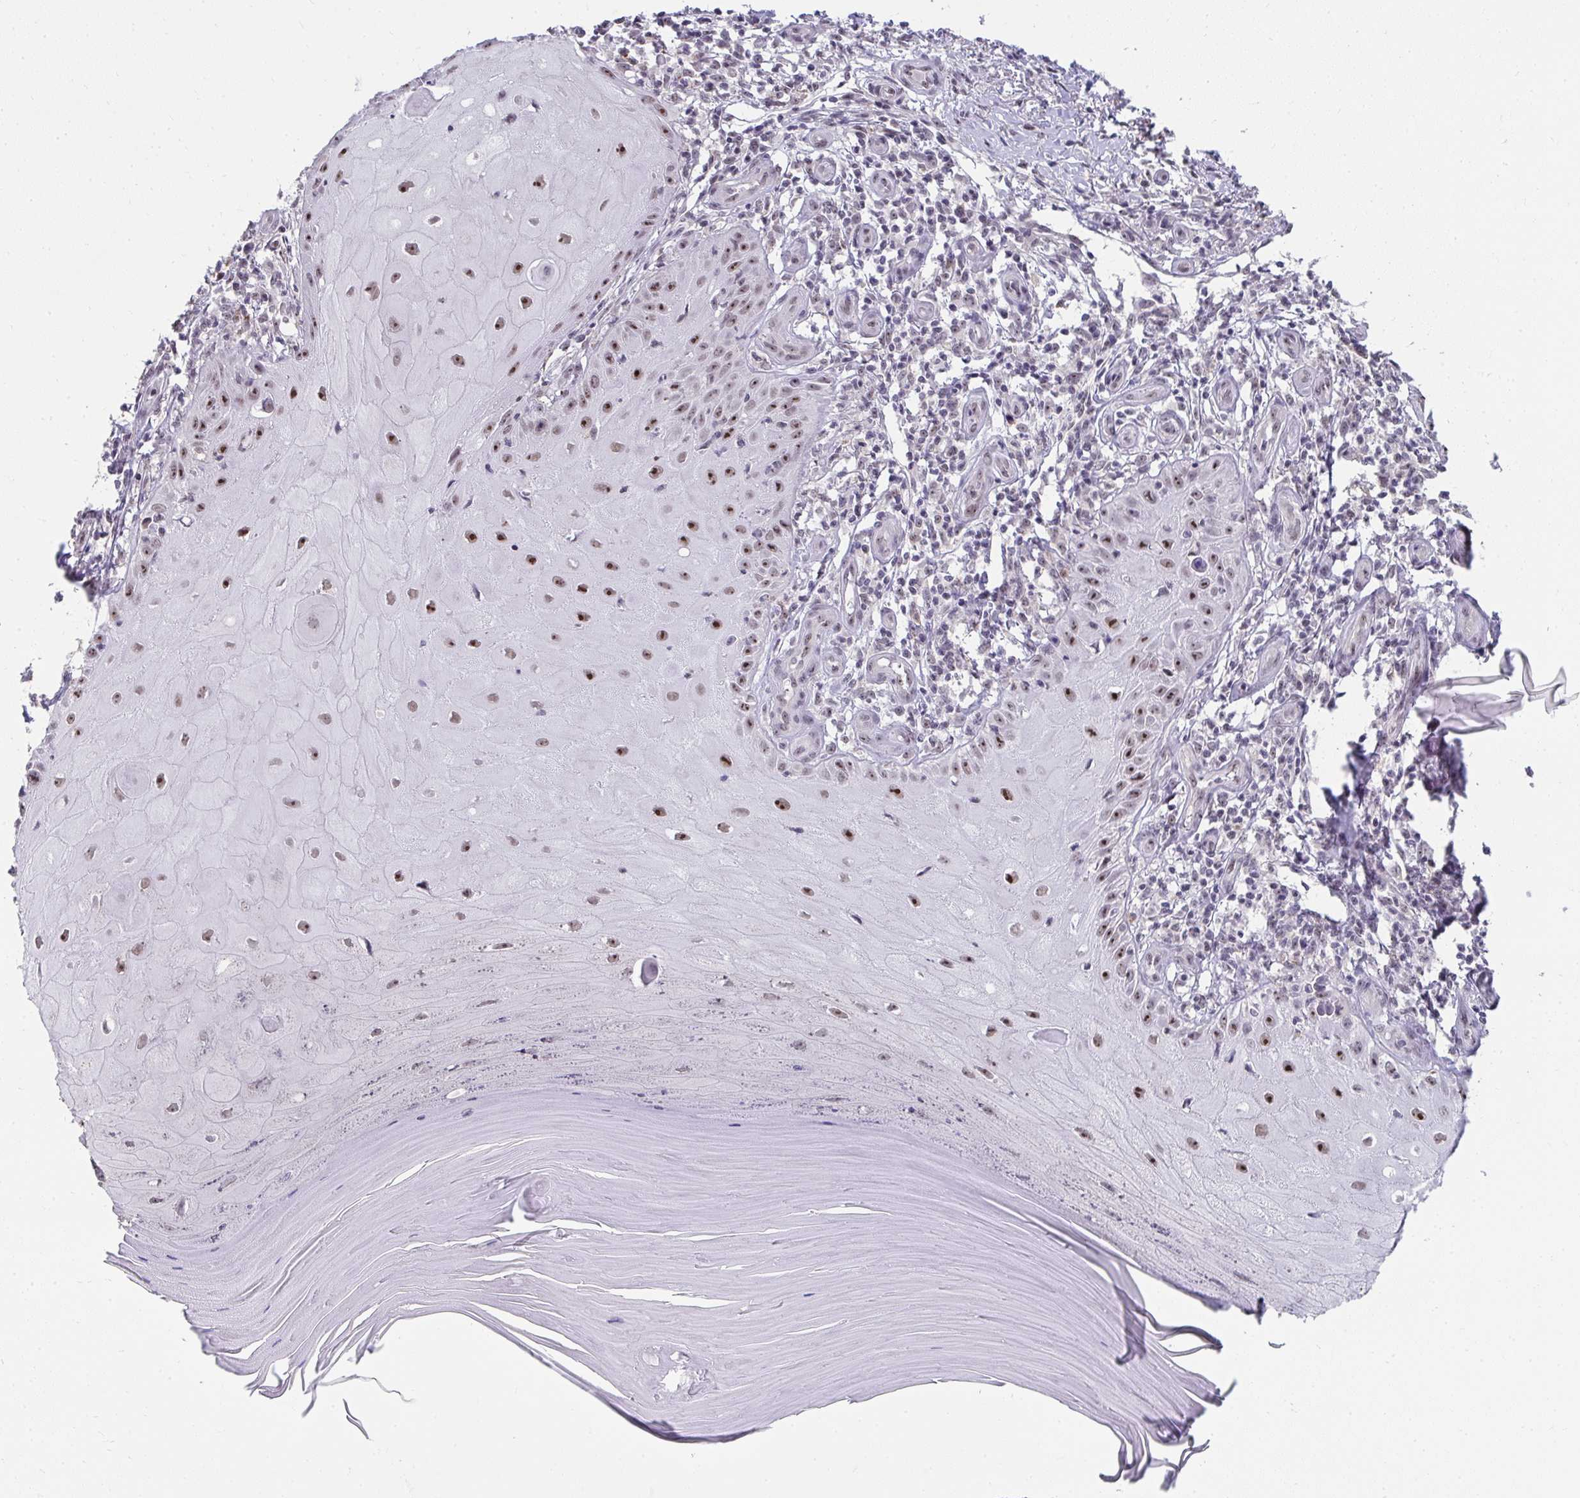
{"staining": {"intensity": "strong", "quantity": ">75%", "location": "nuclear"}, "tissue": "skin cancer", "cell_type": "Tumor cells", "image_type": "cancer", "snomed": [{"axis": "morphology", "description": "Squamous cell carcinoma, NOS"}, {"axis": "topography", "description": "Skin"}], "caption": "Protein expression analysis of human skin cancer reveals strong nuclear staining in about >75% of tumor cells.", "gene": "HIRA", "patient": {"sex": "female", "age": 77}}